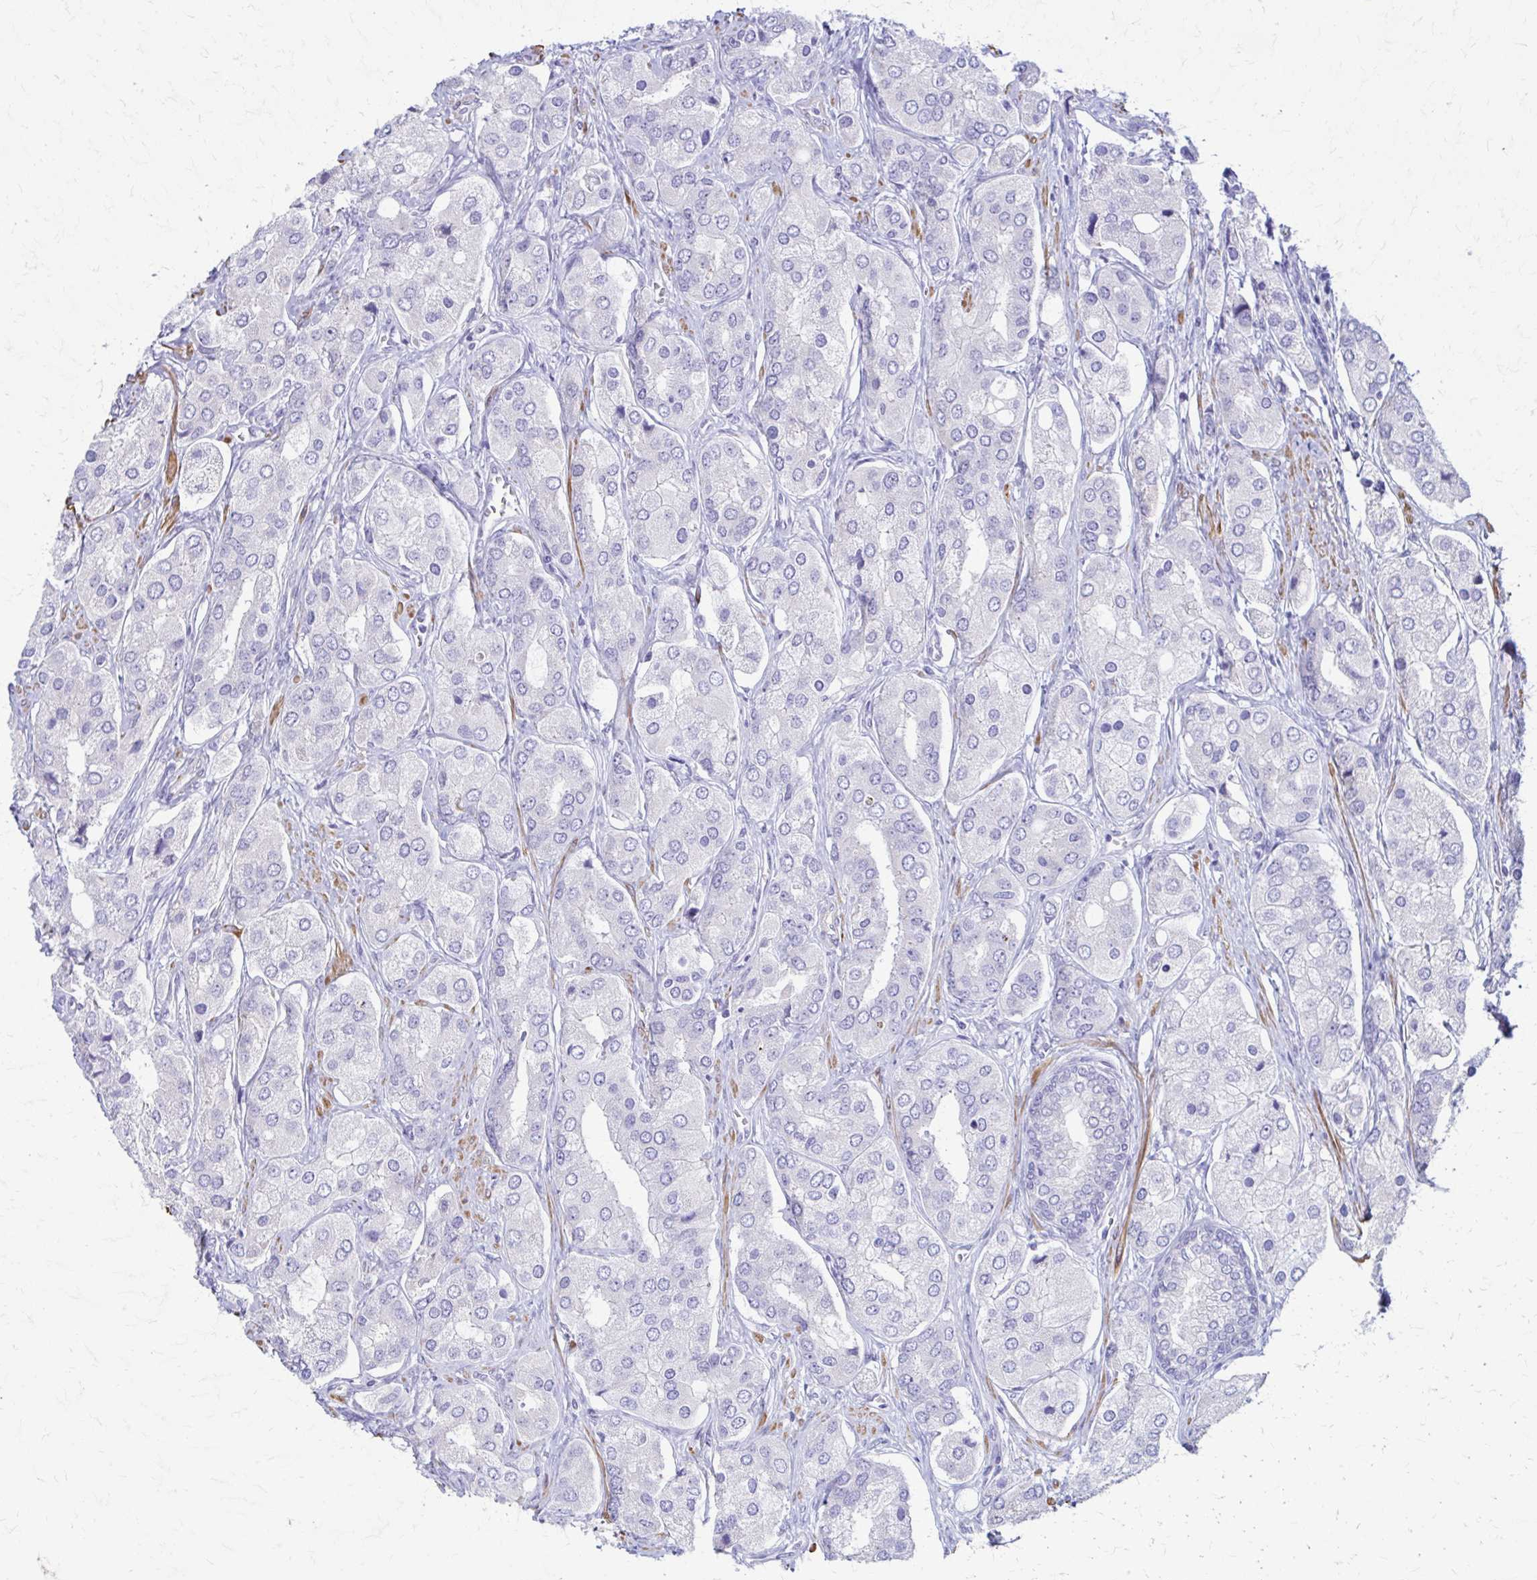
{"staining": {"intensity": "negative", "quantity": "none", "location": "none"}, "tissue": "prostate cancer", "cell_type": "Tumor cells", "image_type": "cancer", "snomed": [{"axis": "morphology", "description": "Adenocarcinoma, Low grade"}, {"axis": "topography", "description": "Prostate"}], "caption": "Photomicrograph shows no significant protein positivity in tumor cells of prostate cancer (low-grade adenocarcinoma). Brightfield microscopy of immunohistochemistry (IHC) stained with DAB (brown) and hematoxylin (blue), captured at high magnification.", "gene": "DSP", "patient": {"sex": "male", "age": 69}}